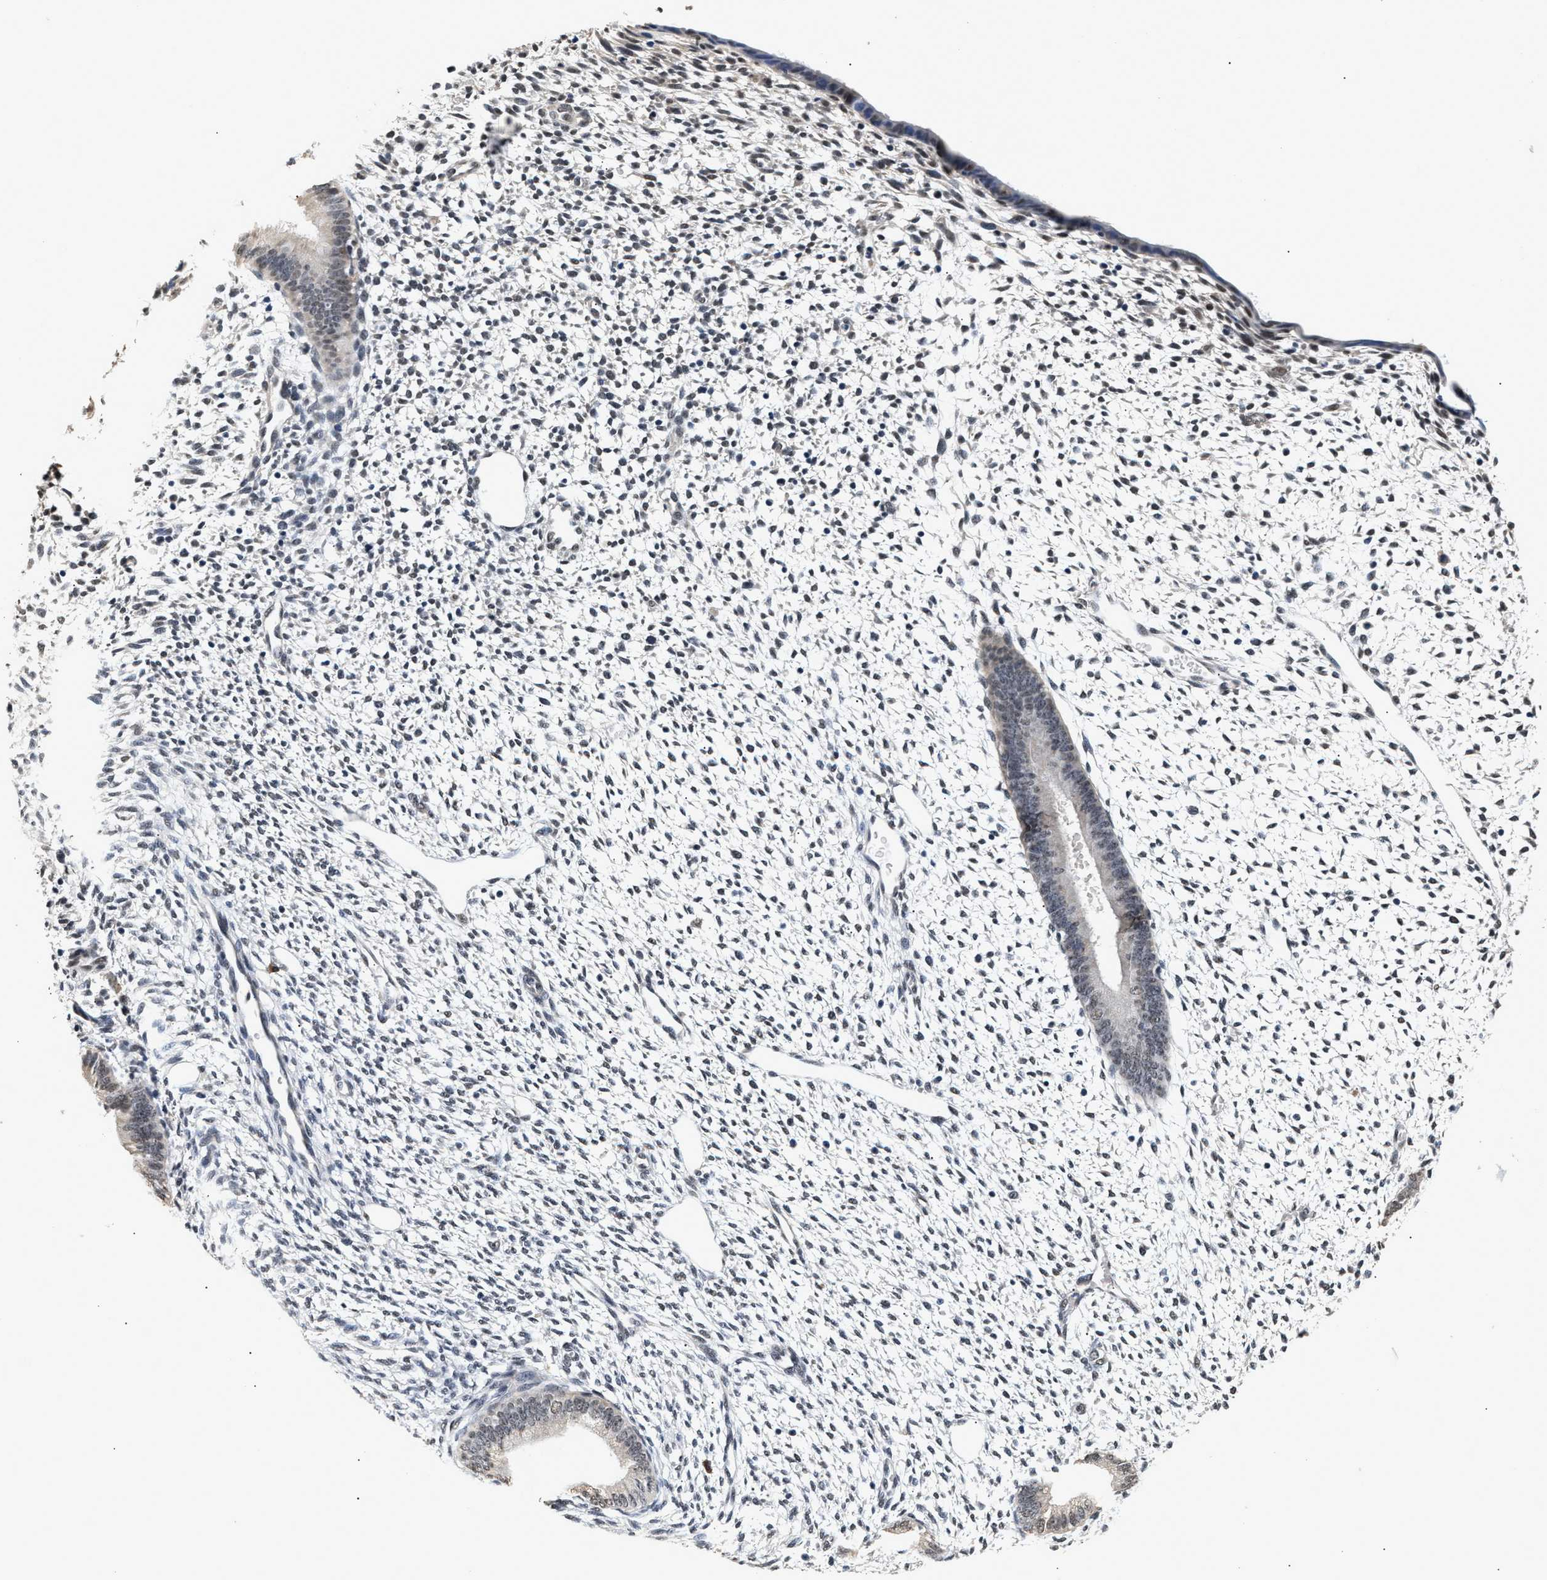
{"staining": {"intensity": "negative", "quantity": "none", "location": "none"}, "tissue": "endometrium", "cell_type": "Cells in endometrial stroma", "image_type": "normal", "snomed": [{"axis": "morphology", "description": "Normal tissue, NOS"}, {"axis": "topography", "description": "Endometrium"}], "caption": "This is a micrograph of IHC staining of benign endometrium, which shows no staining in cells in endometrial stroma. The staining was performed using DAB (3,3'-diaminobenzidine) to visualize the protein expression in brown, while the nuclei were stained in blue with hematoxylin (Magnification: 20x).", "gene": "THOC1", "patient": {"sex": "female", "age": 46}}